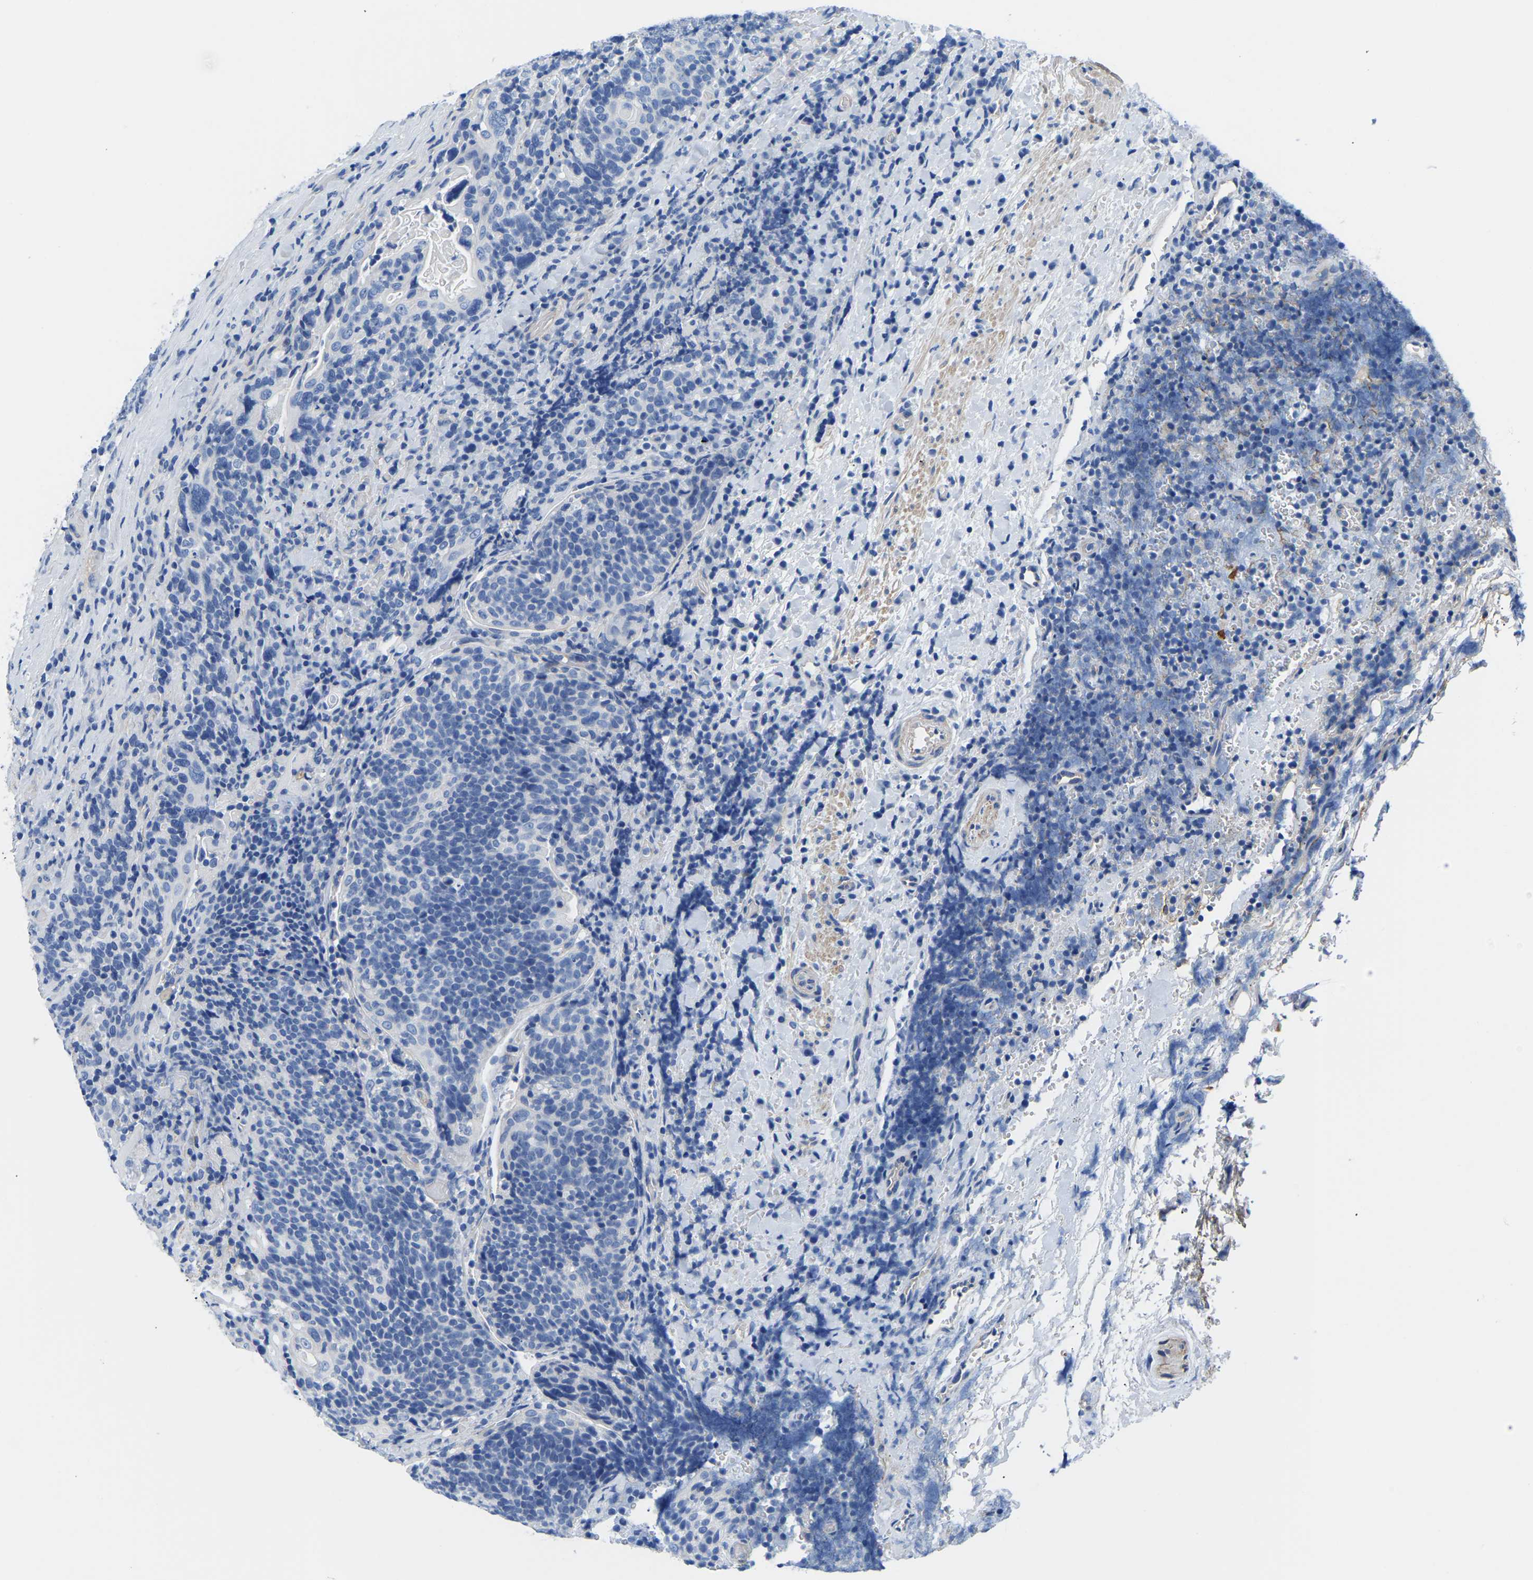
{"staining": {"intensity": "negative", "quantity": "none", "location": "none"}, "tissue": "head and neck cancer", "cell_type": "Tumor cells", "image_type": "cancer", "snomed": [{"axis": "morphology", "description": "Squamous cell carcinoma, NOS"}, {"axis": "morphology", "description": "Squamous cell carcinoma, metastatic, NOS"}, {"axis": "topography", "description": "Lymph node"}, {"axis": "topography", "description": "Head-Neck"}], "caption": "Head and neck cancer was stained to show a protein in brown. There is no significant positivity in tumor cells. The staining was performed using DAB (3,3'-diaminobenzidine) to visualize the protein expression in brown, while the nuclei were stained in blue with hematoxylin (Magnification: 20x).", "gene": "UPK3A", "patient": {"sex": "male", "age": 62}}